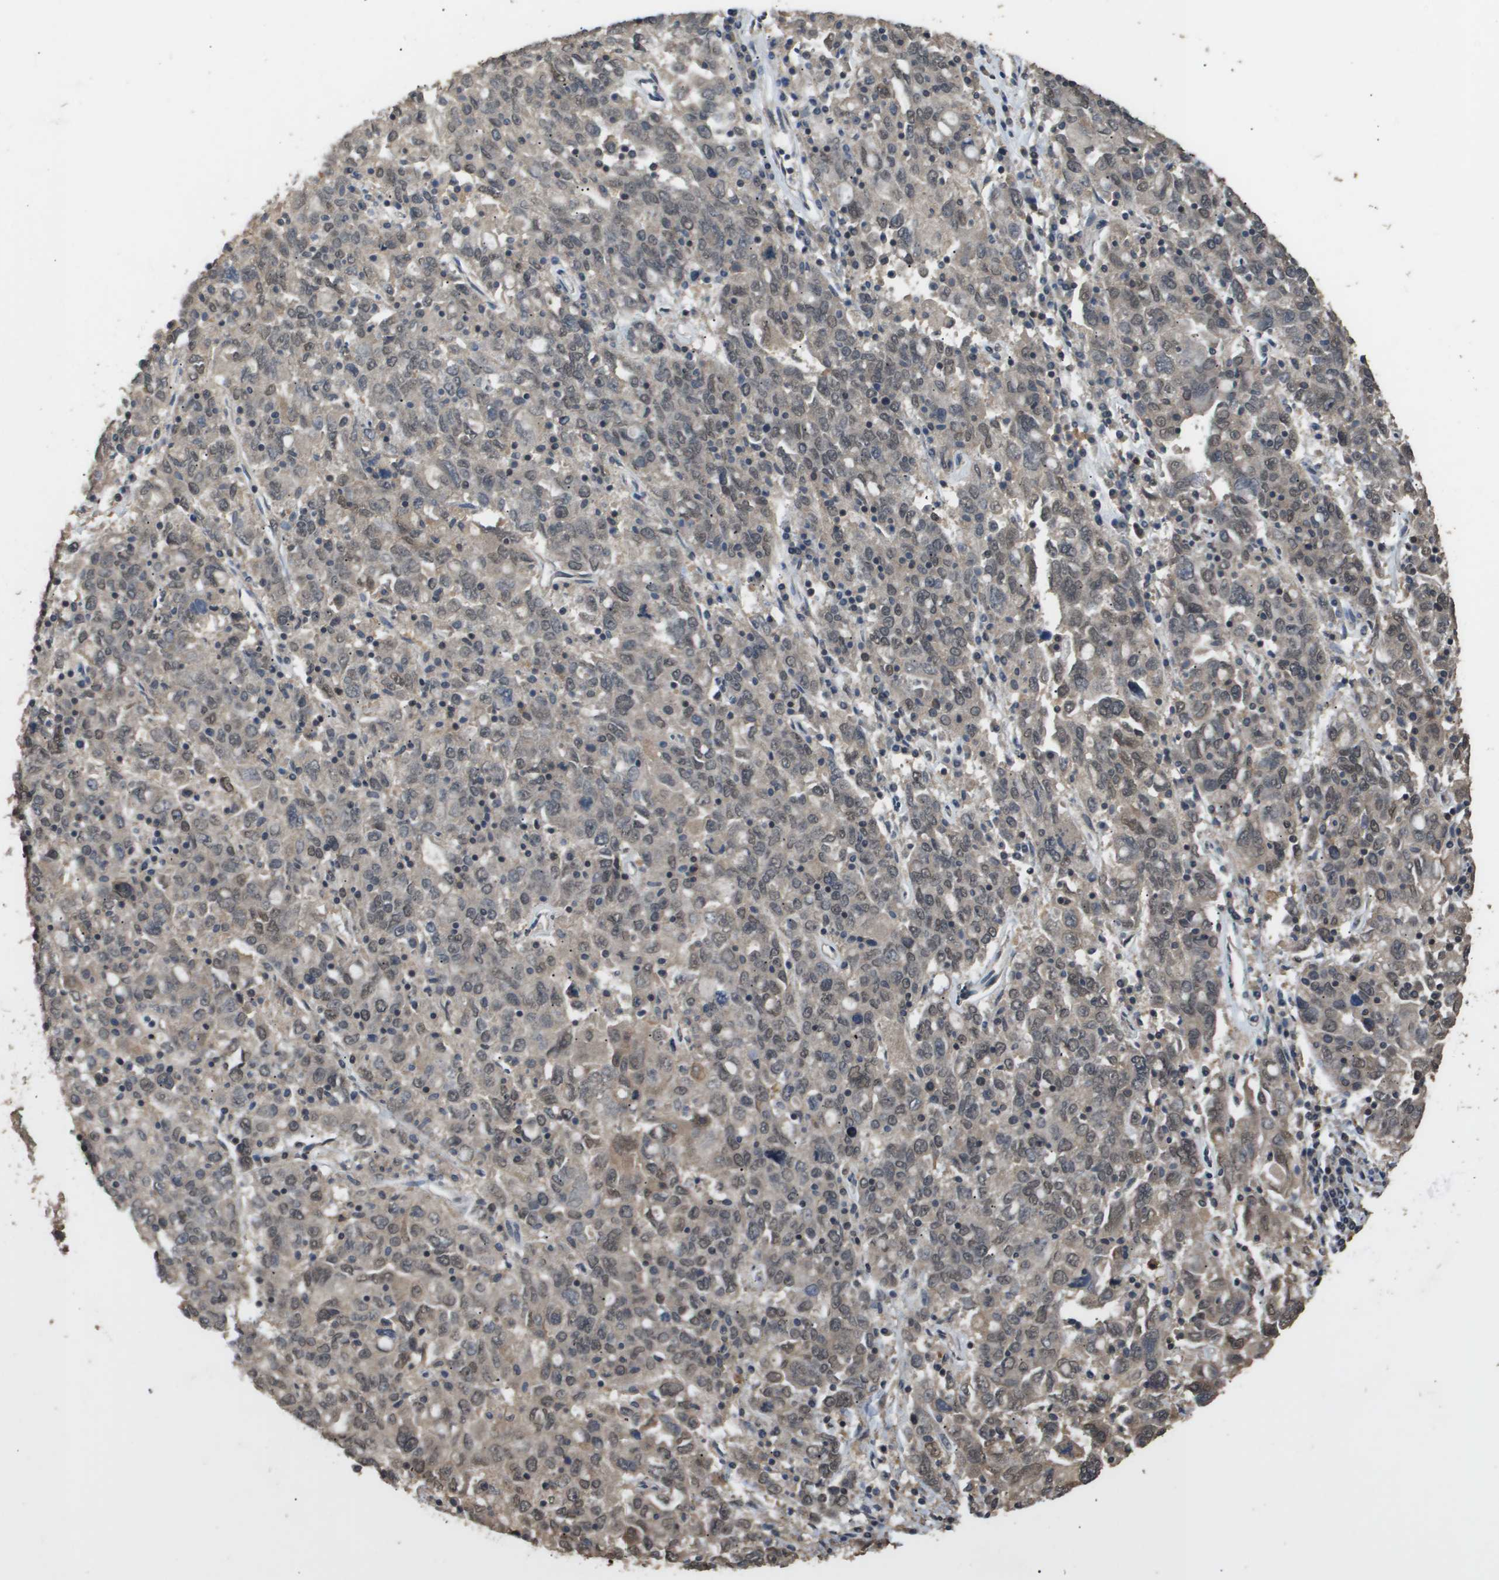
{"staining": {"intensity": "weak", "quantity": ">75%", "location": "cytoplasmic/membranous,nuclear"}, "tissue": "ovarian cancer", "cell_type": "Tumor cells", "image_type": "cancer", "snomed": [{"axis": "morphology", "description": "Carcinoma, endometroid"}, {"axis": "topography", "description": "Ovary"}], "caption": "Ovarian endometroid carcinoma tissue shows weak cytoplasmic/membranous and nuclear staining in approximately >75% of tumor cells, visualized by immunohistochemistry. The protein of interest is shown in brown color, while the nuclei are stained blue.", "gene": "ING1", "patient": {"sex": "female", "age": 62}}